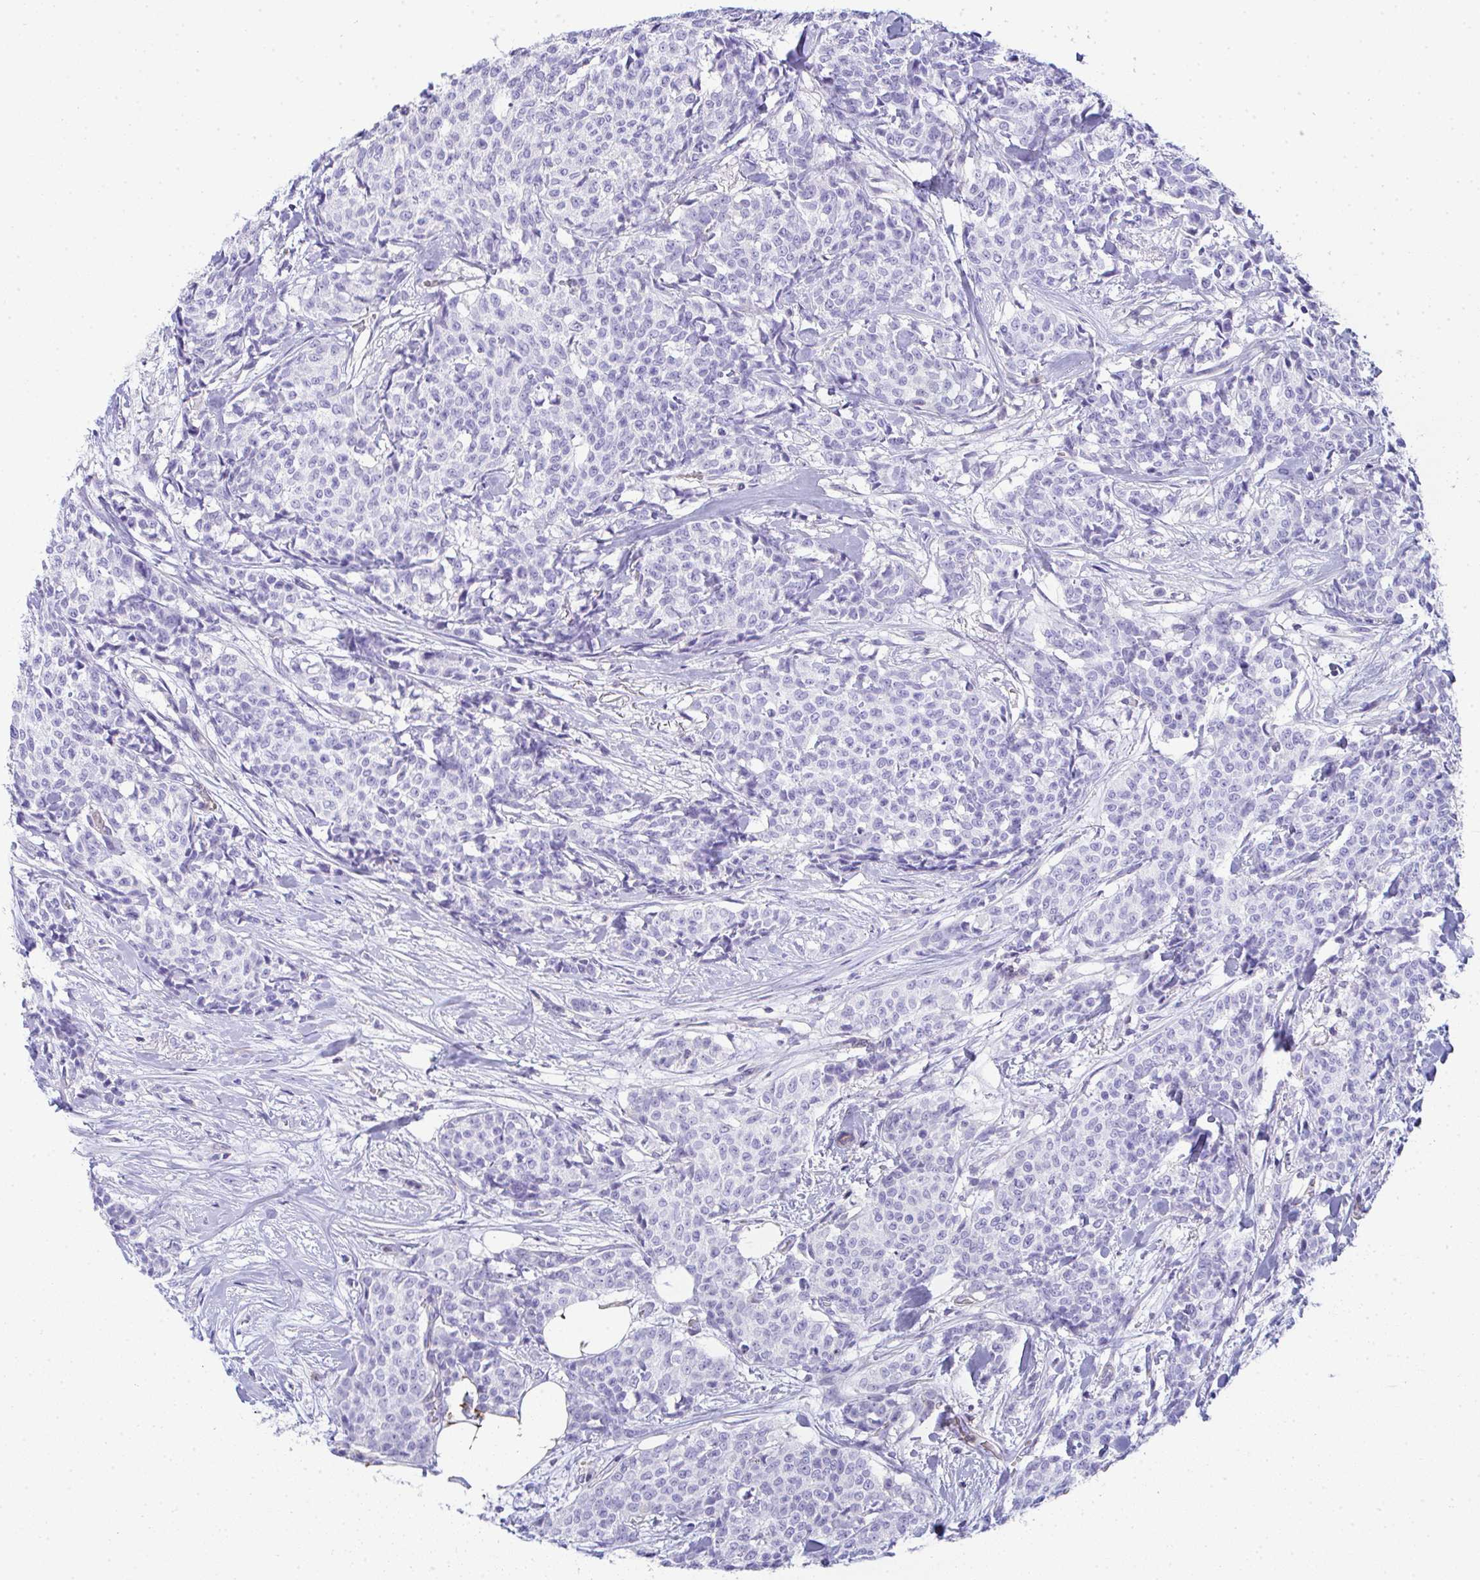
{"staining": {"intensity": "negative", "quantity": "none", "location": "none"}, "tissue": "breast cancer", "cell_type": "Tumor cells", "image_type": "cancer", "snomed": [{"axis": "morphology", "description": "Duct carcinoma"}, {"axis": "topography", "description": "Breast"}], "caption": "Tumor cells show no significant staining in breast infiltrating ductal carcinoma.", "gene": "TNFAIP8", "patient": {"sex": "female", "age": 91}}